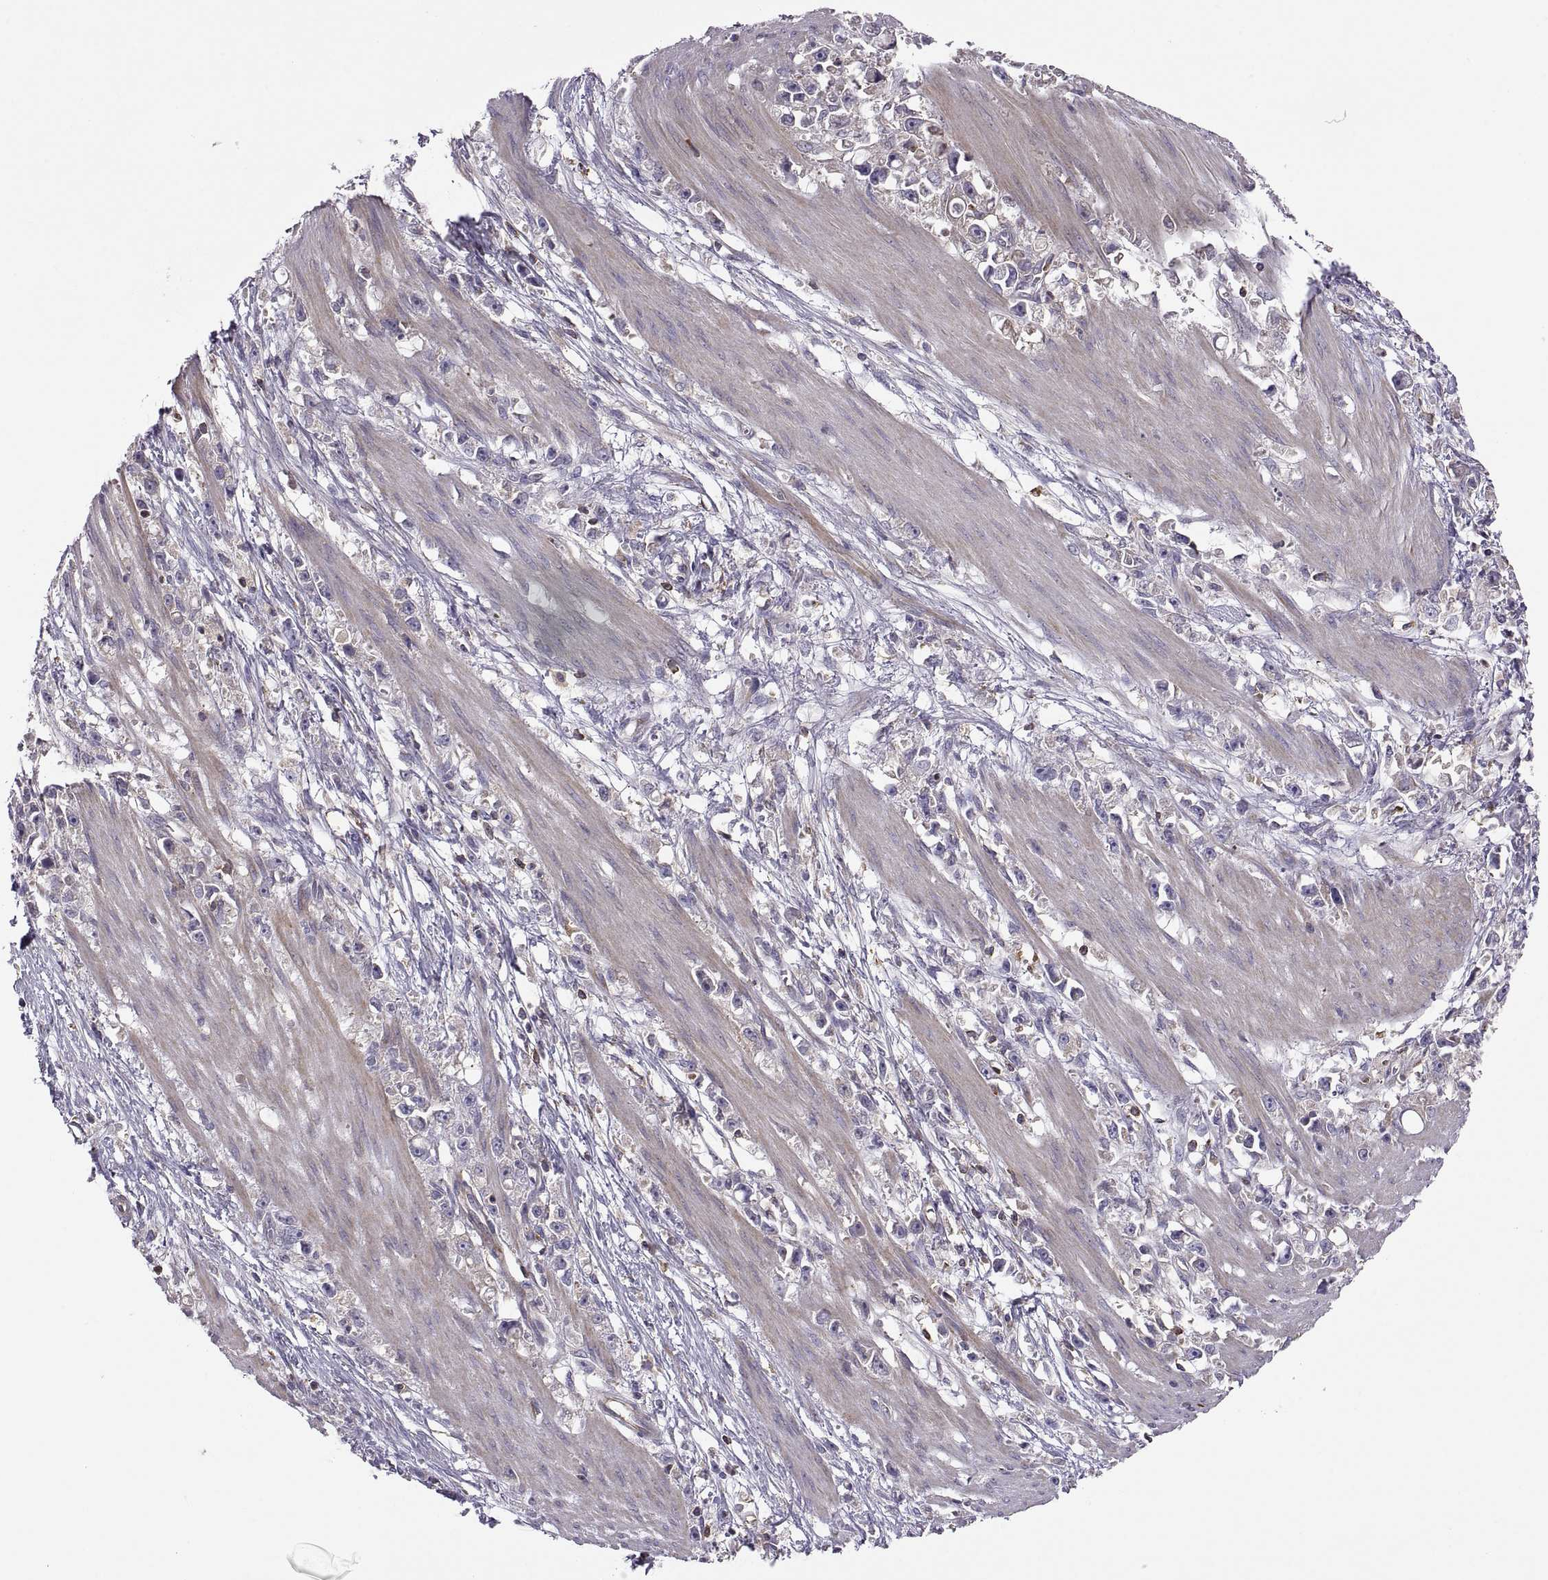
{"staining": {"intensity": "weak", "quantity": "<25%", "location": "cytoplasmic/membranous"}, "tissue": "stomach cancer", "cell_type": "Tumor cells", "image_type": "cancer", "snomed": [{"axis": "morphology", "description": "Adenocarcinoma, NOS"}, {"axis": "topography", "description": "Stomach"}], "caption": "Protein analysis of stomach adenocarcinoma reveals no significant expression in tumor cells.", "gene": "SPATA32", "patient": {"sex": "female", "age": 59}}